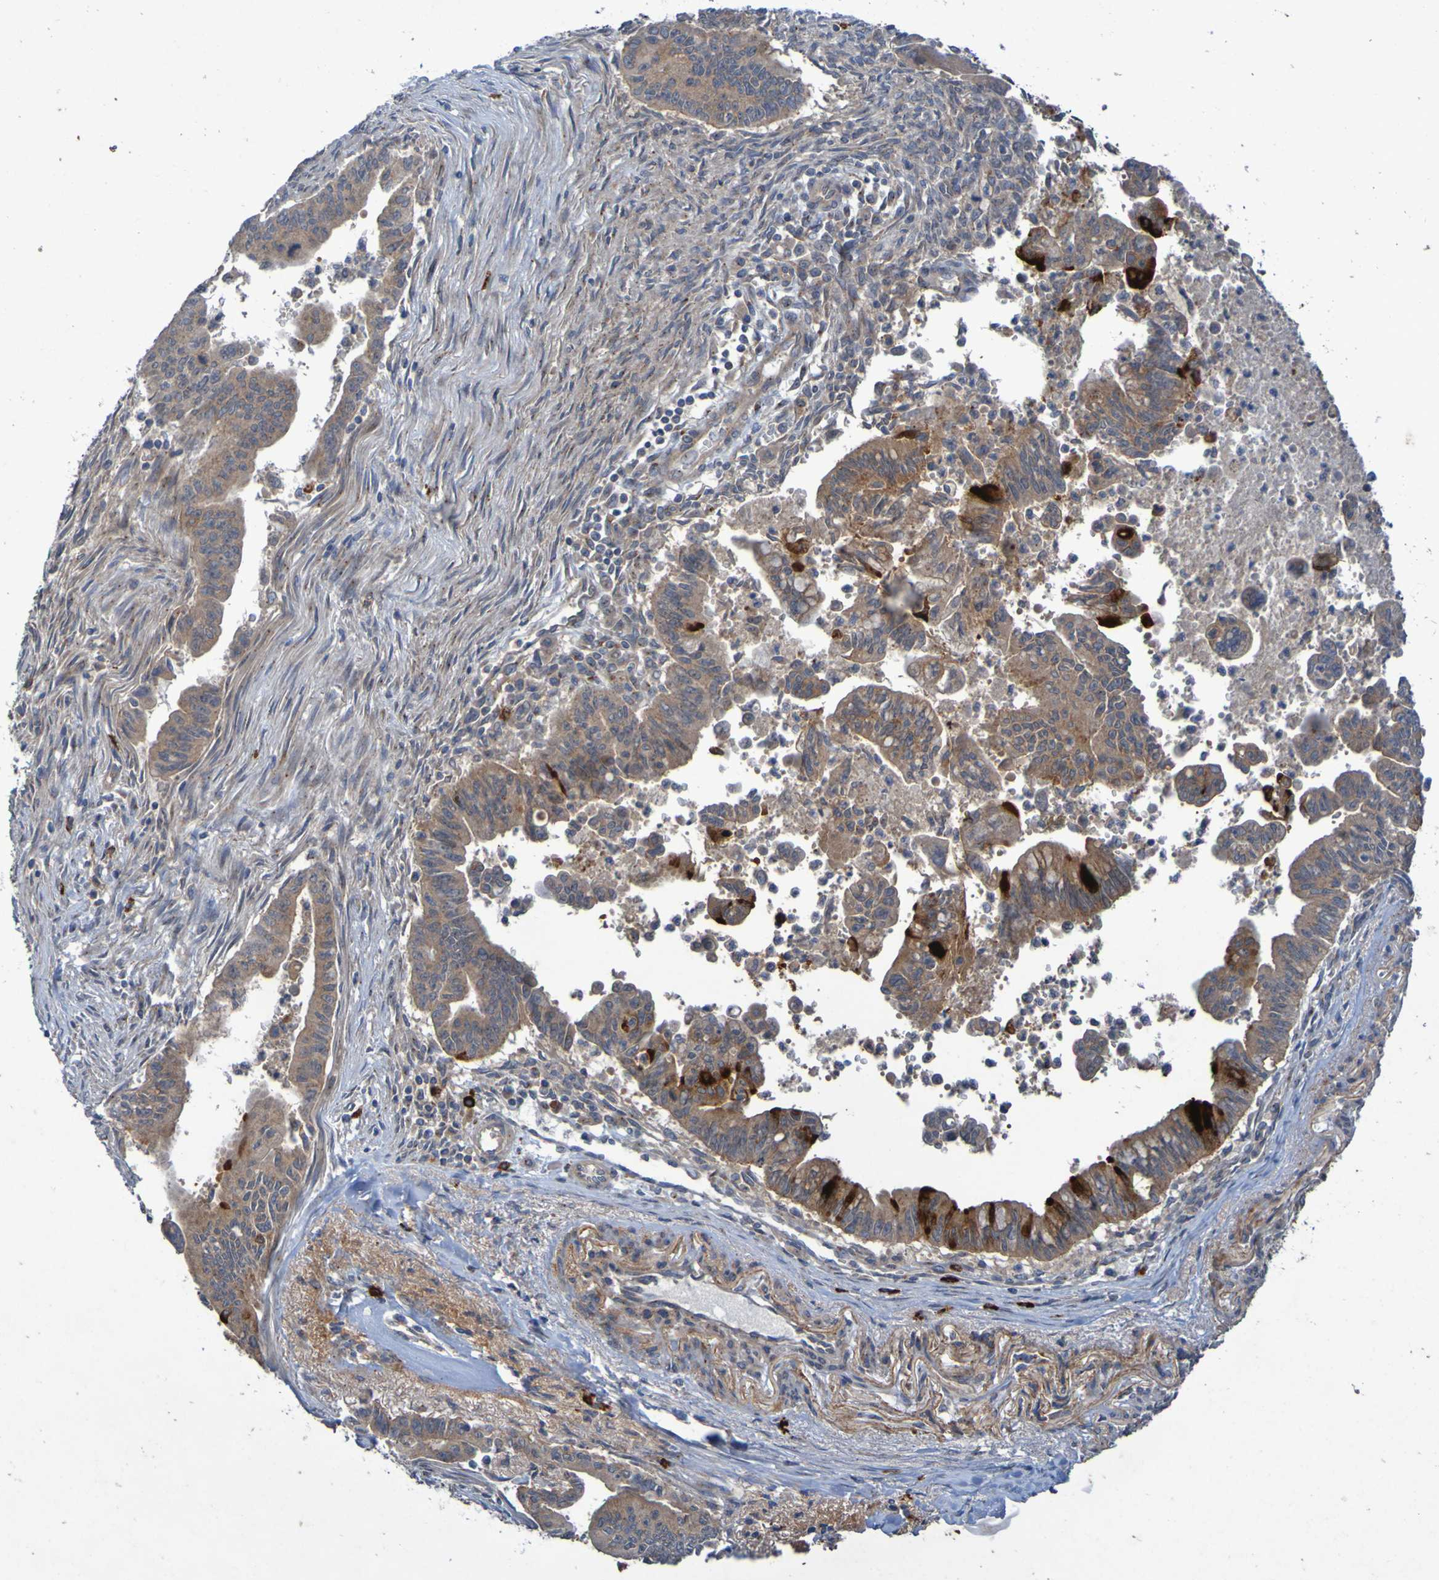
{"staining": {"intensity": "strong", "quantity": "<25%", "location": "cytoplasmic/membranous"}, "tissue": "pancreatic cancer", "cell_type": "Tumor cells", "image_type": "cancer", "snomed": [{"axis": "morphology", "description": "Adenocarcinoma, NOS"}, {"axis": "topography", "description": "Pancreas"}], "caption": "An IHC image of tumor tissue is shown. Protein staining in brown highlights strong cytoplasmic/membranous positivity in pancreatic adenocarcinoma within tumor cells.", "gene": "ANGPT4", "patient": {"sex": "male", "age": 70}}